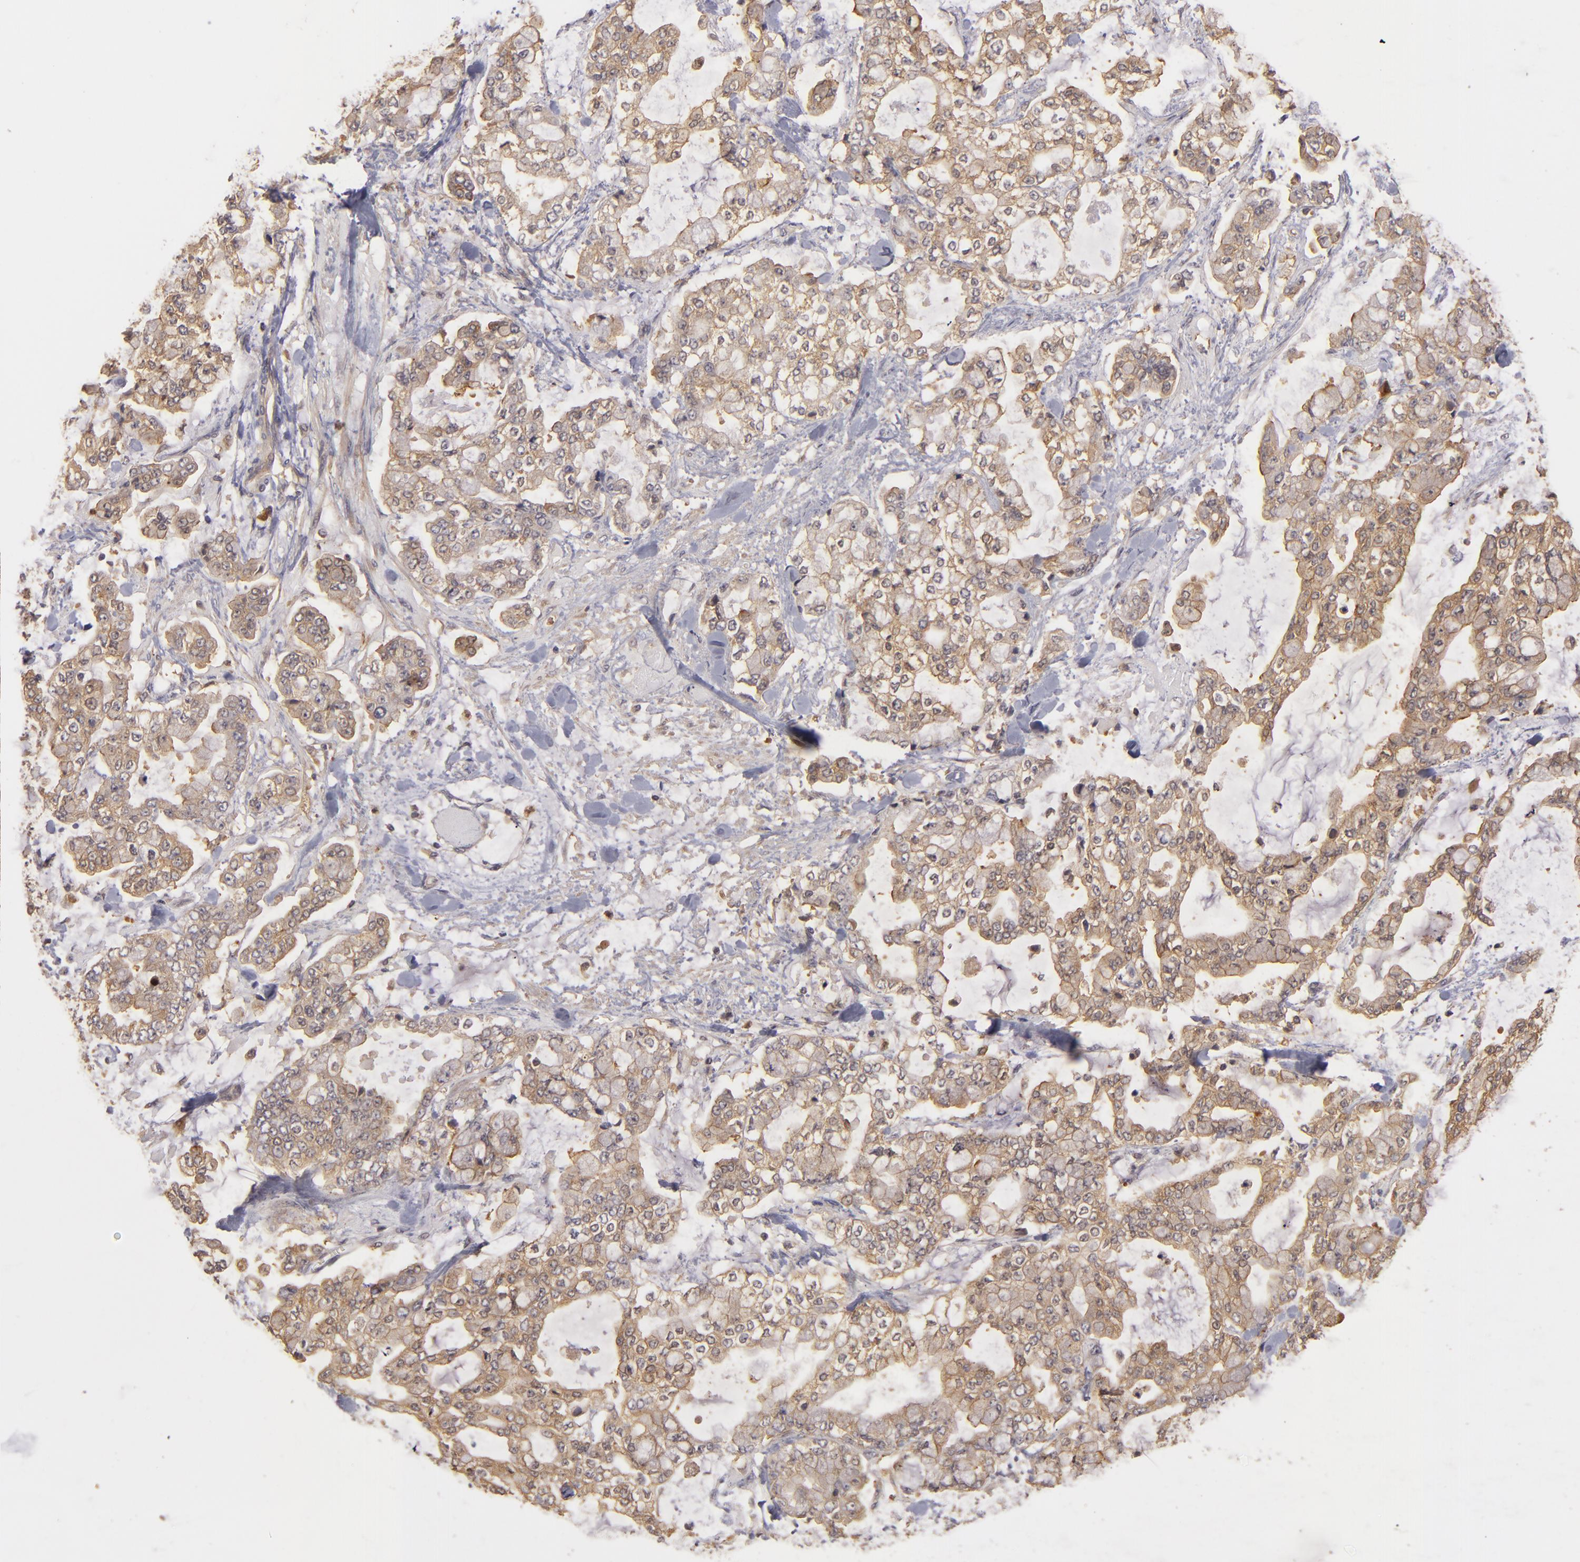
{"staining": {"intensity": "strong", "quantity": ">75%", "location": "cytoplasmic/membranous"}, "tissue": "stomach cancer", "cell_type": "Tumor cells", "image_type": "cancer", "snomed": [{"axis": "morphology", "description": "Normal tissue, NOS"}, {"axis": "morphology", "description": "Adenocarcinoma, NOS"}, {"axis": "topography", "description": "Stomach, upper"}, {"axis": "topography", "description": "Stomach"}], "caption": "DAB immunohistochemical staining of human adenocarcinoma (stomach) shows strong cytoplasmic/membranous protein positivity in about >75% of tumor cells.", "gene": "PRKCD", "patient": {"sex": "male", "age": 76}}